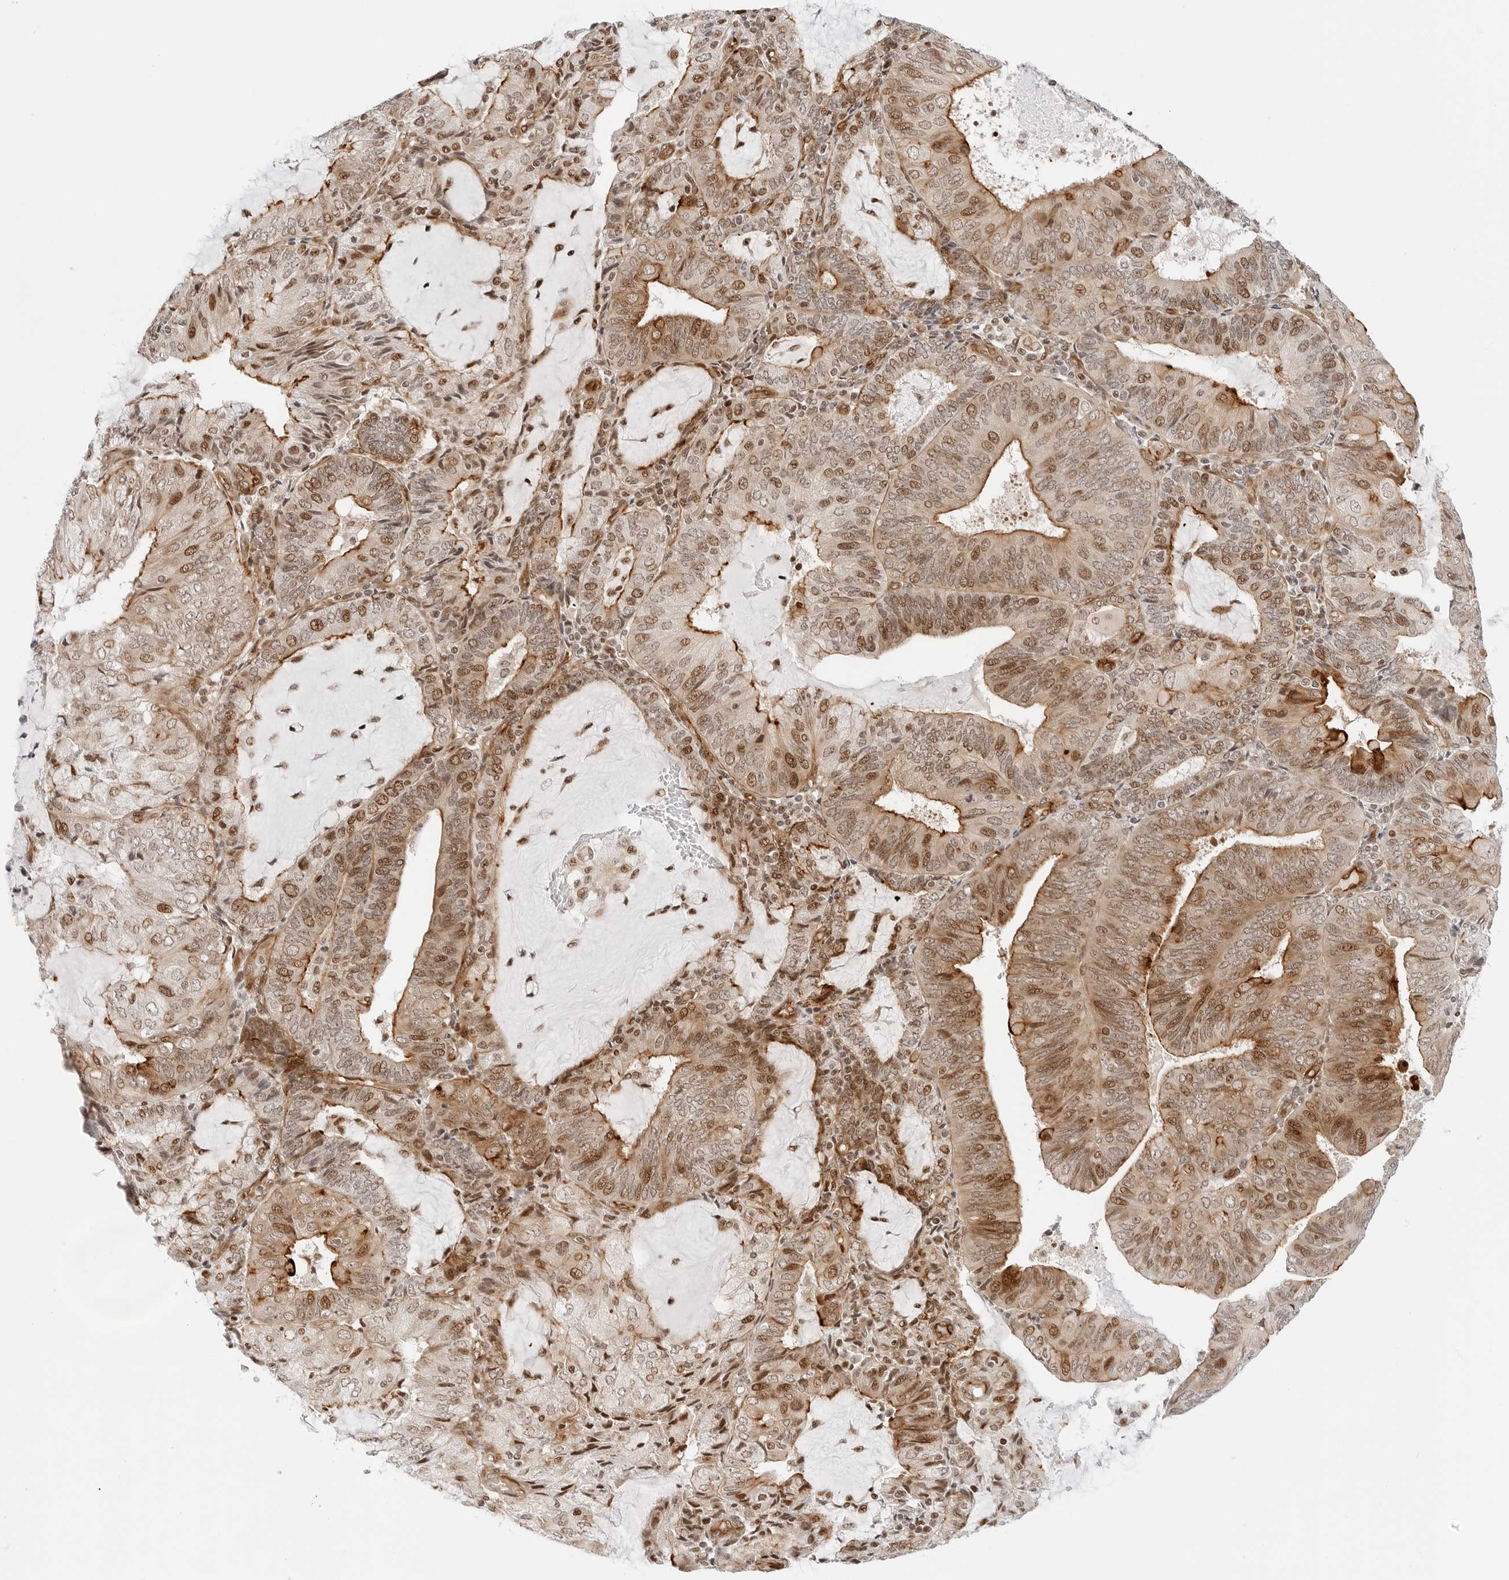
{"staining": {"intensity": "moderate", "quantity": ">75%", "location": "cytoplasmic/membranous,nuclear"}, "tissue": "endometrial cancer", "cell_type": "Tumor cells", "image_type": "cancer", "snomed": [{"axis": "morphology", "description": "Adenocarcinoma, NOS"}, {"axis": "topography", "description": "Endometrium"}], "caption": "Immunohistochemical staining of adenocarcinoma (endometrial) demonstrates medium levels of moderate cytoplasmic/membranous and nuclear staining in about >75% of tumor cells.", "gene": "ZNF613", "patient": {"sex": "female", "age": 81}}